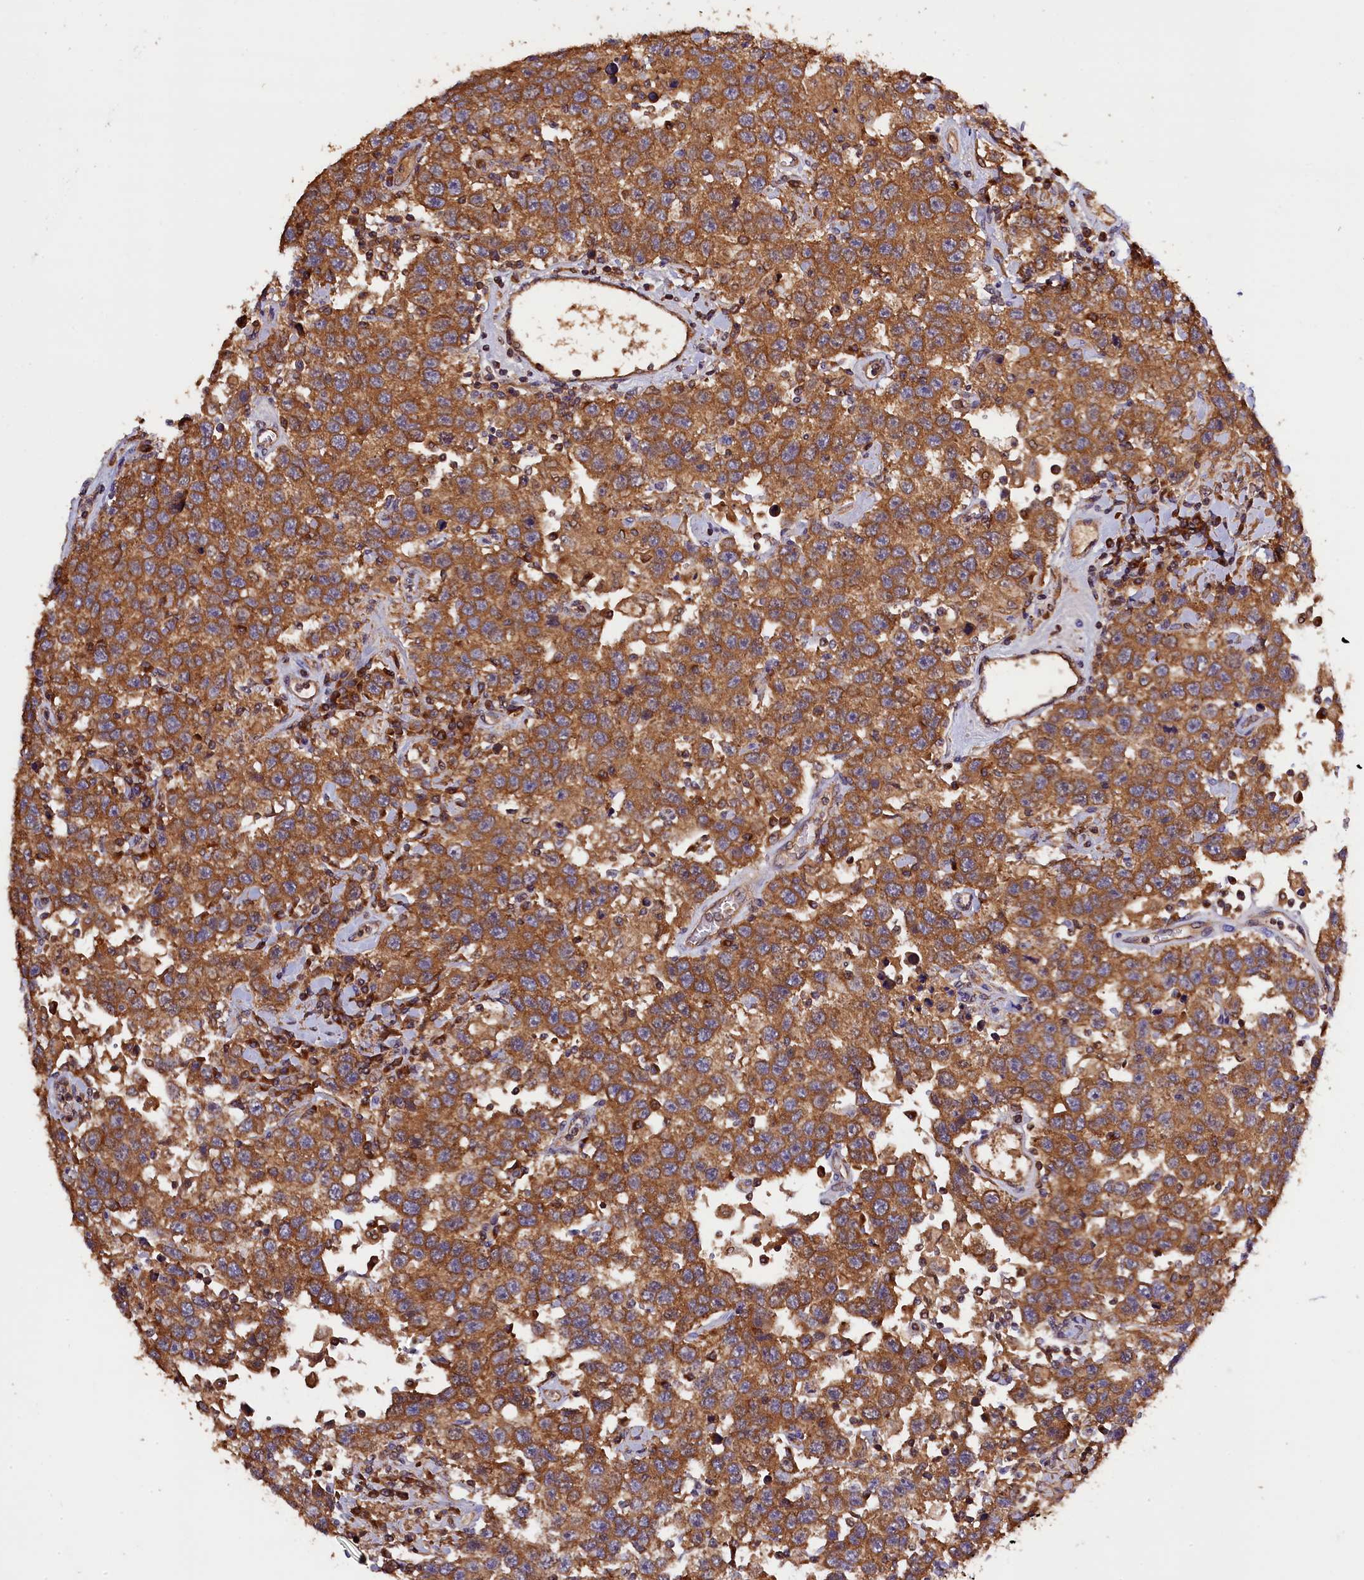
{"staining": {"intensity": "moderate", "quantity": ">75%", "location": "cytoplasmic/membranous"}, "tissue": "testis cancer", "cell_type": "Tumor cells", "image_type": "cancer", "snomed": [{"axis": "morphology", "description": "Seminoma, NOS"}, {"axis": "topography", "description": "Testis"}], "caption": "This photomicrograph displays testis cancer stained with immunohistochemistry to label a protein in brown. The cytoplasmic/membranous of tumor cells show moderate positivity for the protein. Nuclei are counter-stained blue.", "gene": "KLC2", "patient": {"sex": "male", "age": 41}}